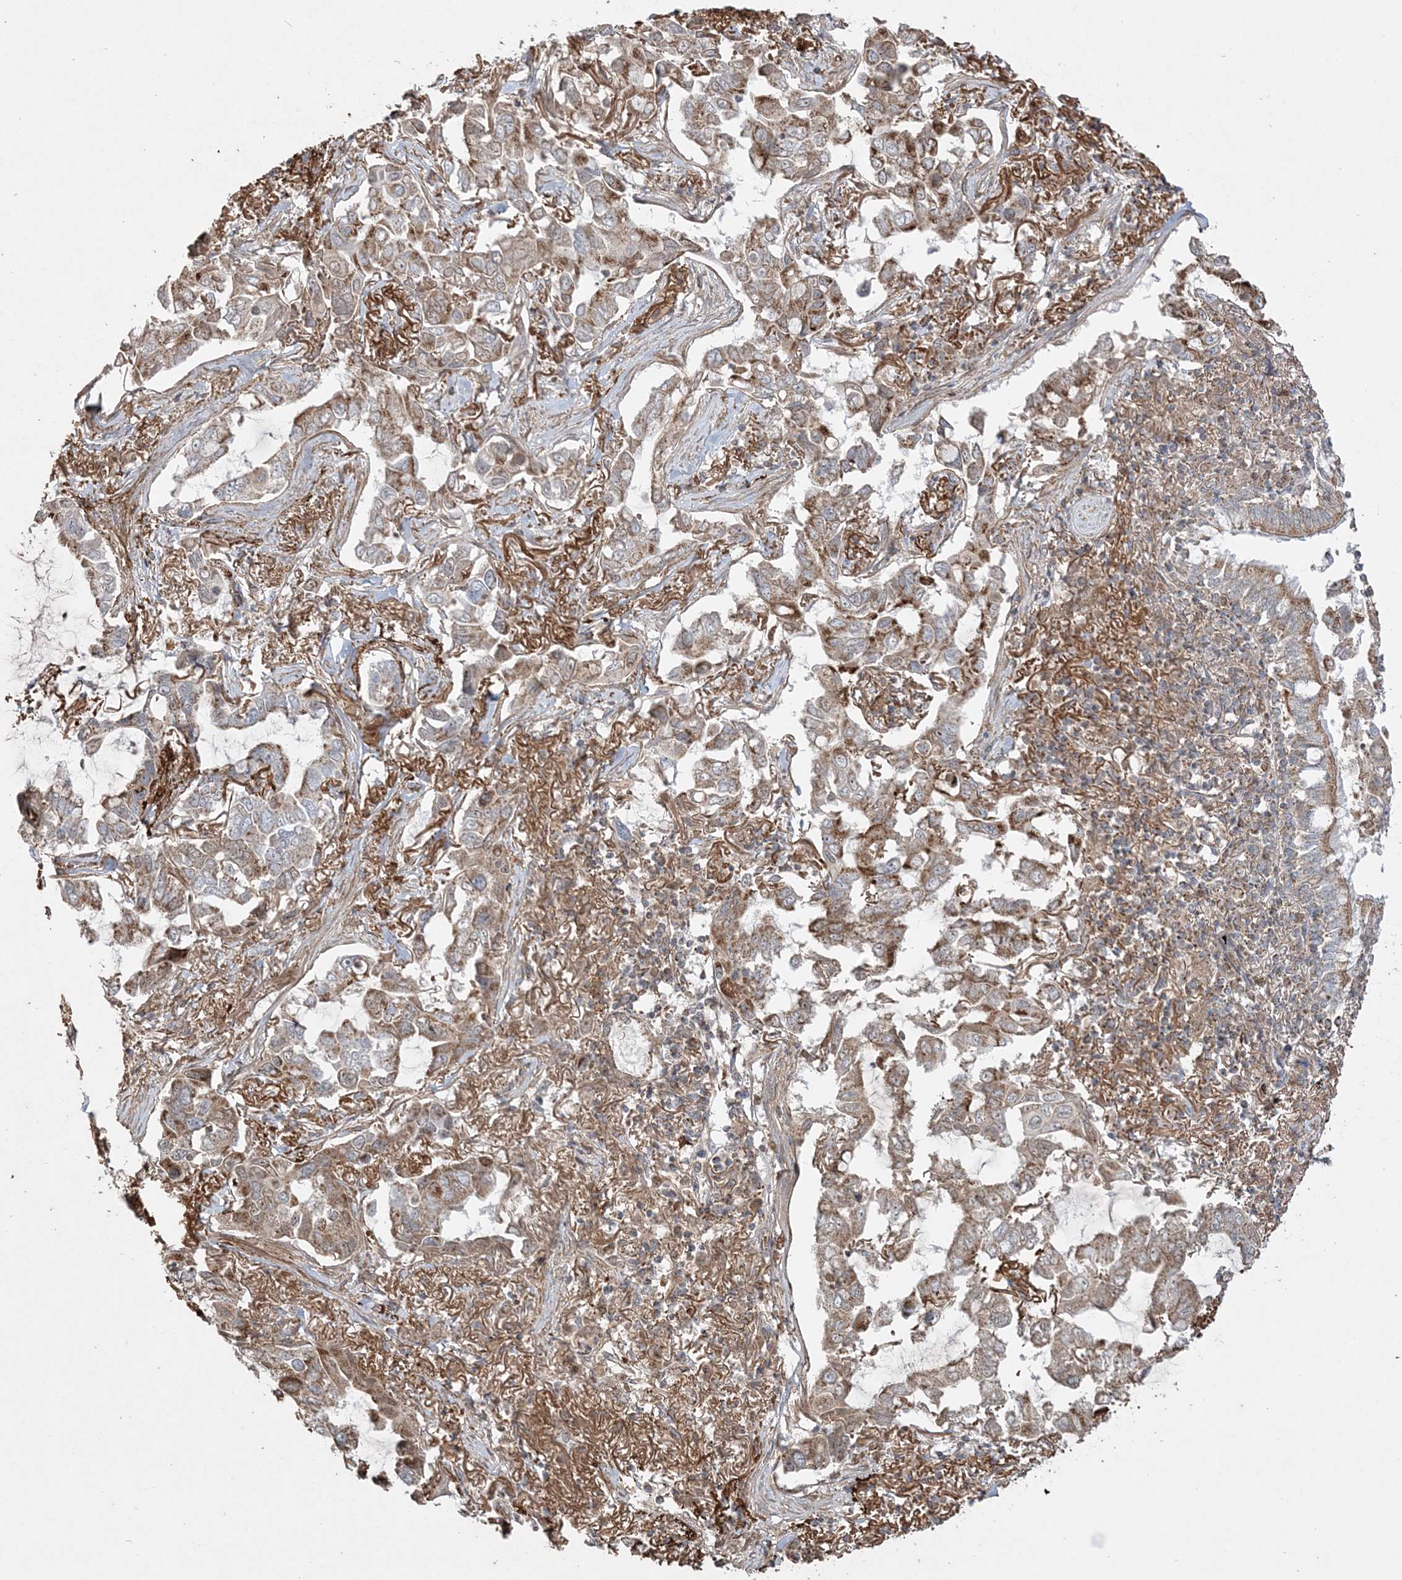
{"staining": {"intensity": "moderate", "quantity": ">75%", "location": "cytoplasmic/membranous"}, "tissue": "lung cancer", "cell_type": "Tumor cells", "image_type": "cancer", "snomed": [{"axis": "morphology", "description": "Adenocarcinoma, NOS"}, {"axis": "topography", "description": "Lung"}], "caption": "Lung cancer (adenocarcinoma) stained with DAB IHC exhibits medium levels of moderate cytoplasmic/membranous staining in about >75% of tumor cells.", "gene": "SCLT1", "patient": {"sex": "male", "age": 64}}